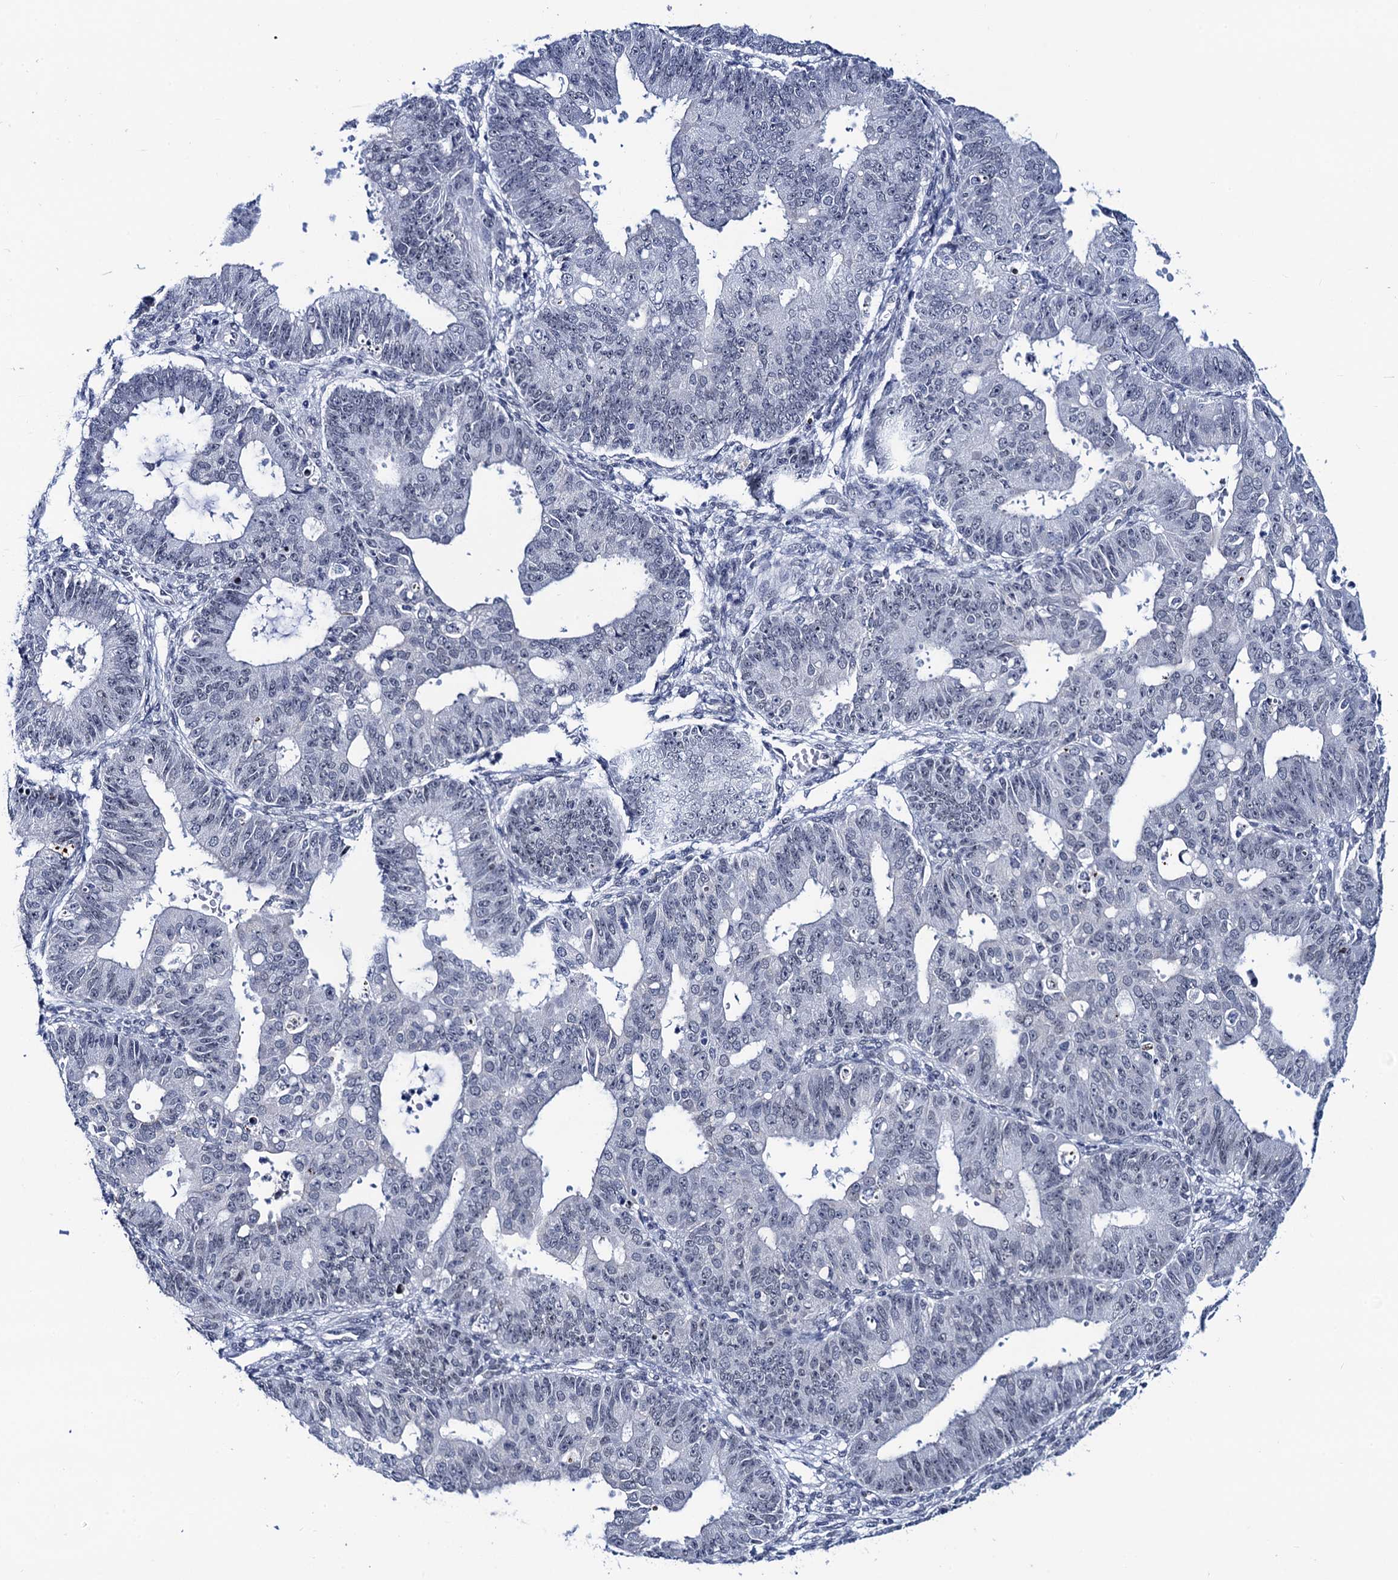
{"staining": {"intensity": "negative", "quantity": "none", "location": "none"}, "tissue": "ovarian cancer", "cell_type": "Tumor cells", "image_type": "cancer", "snomed": [{"axis": "morphology", "description": "Carcinoma, endometroid"}, {"axis": "topography", "description": "Appendix"}, {"axis": "topography", "description": "Ovary"}], "caption": "Immunohistochemistry (IHC) micrograph of human ovarian cancer (endometroid carcinoma) stained for a protein (brown), which demonstrates no expression in tumor cells.", "gene": "C16orf87", "patient": {"sex": "female", "age": 42}}